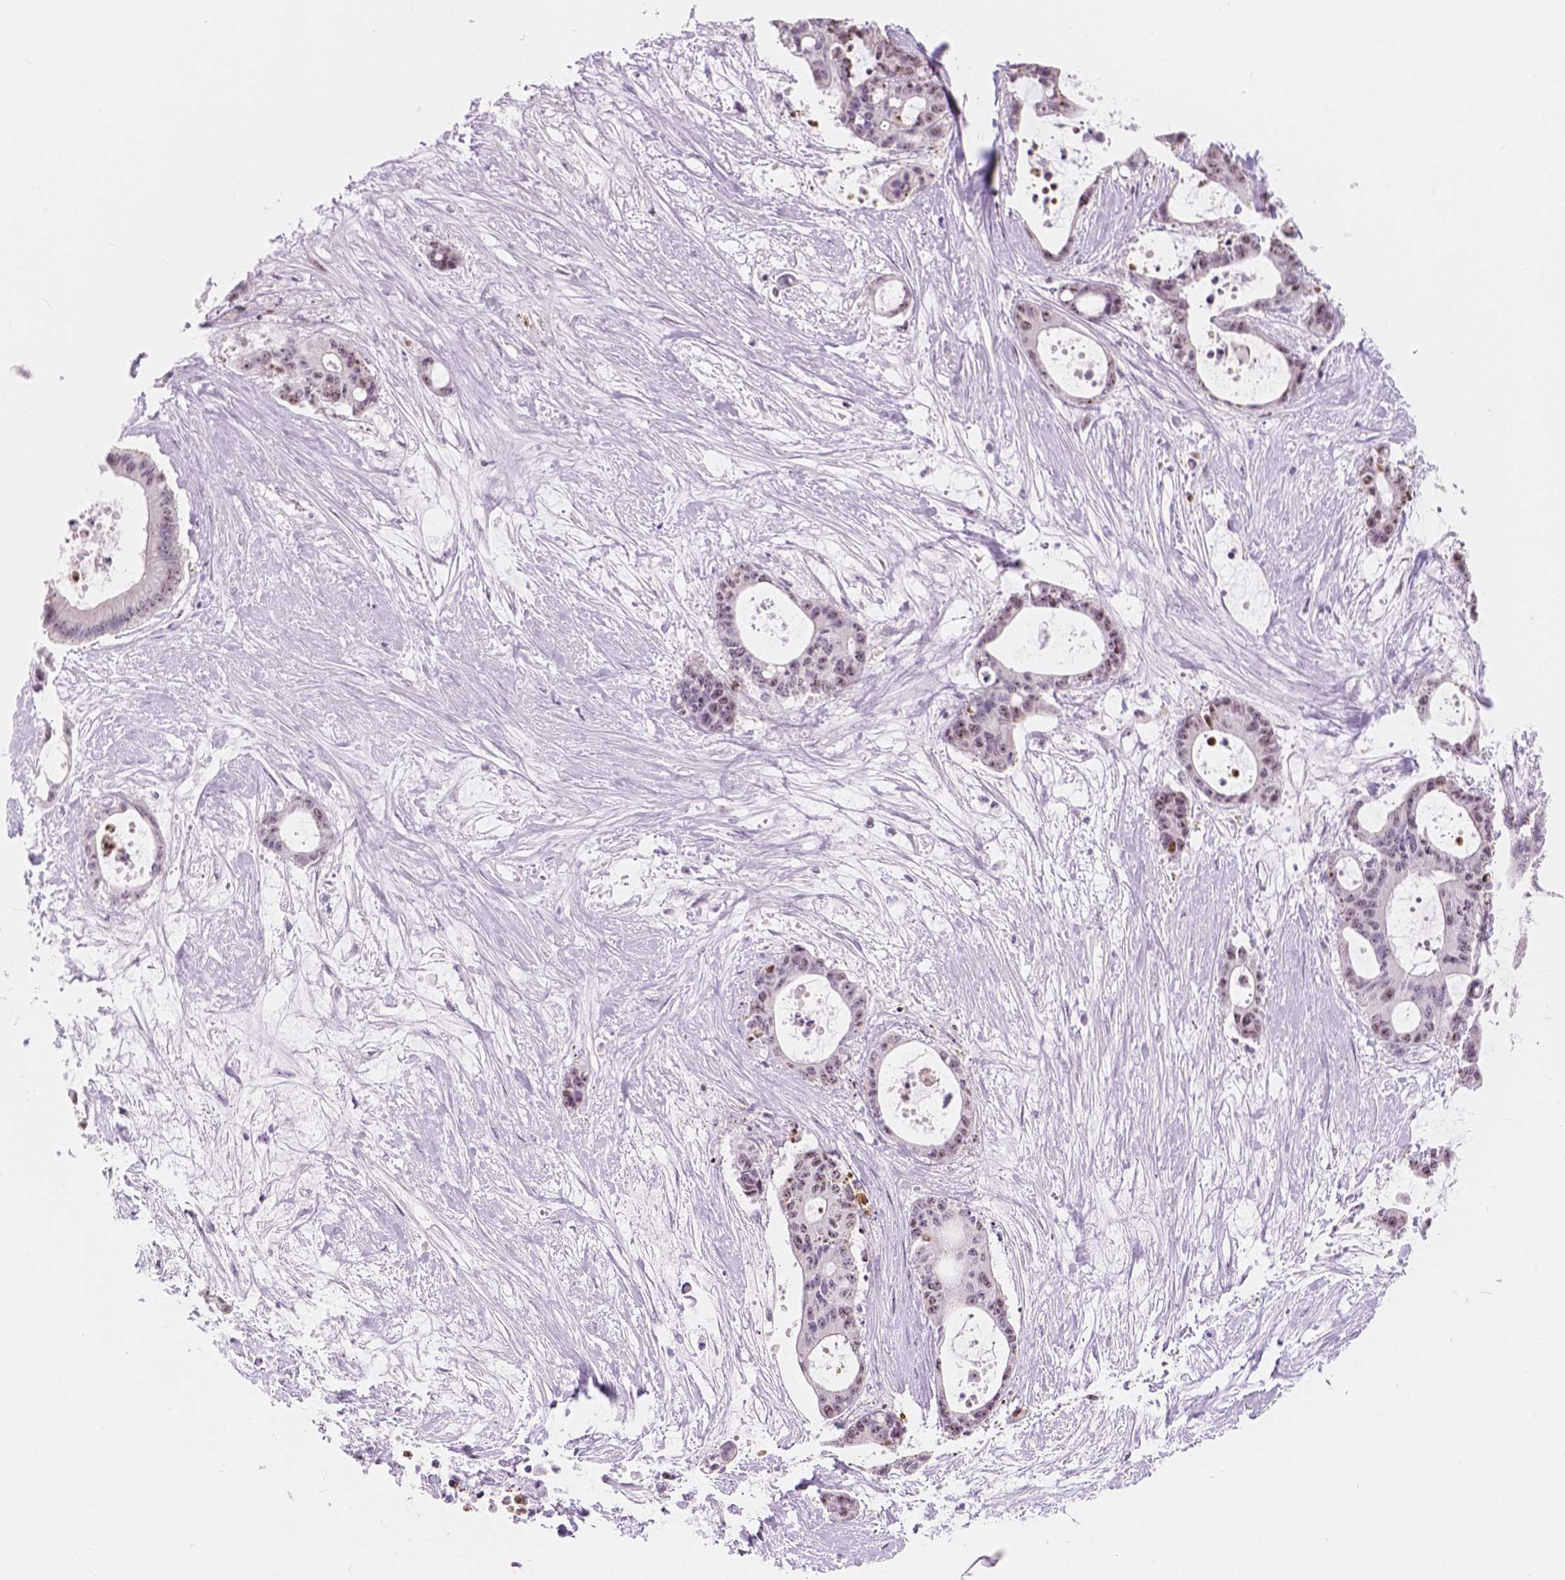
{"staining": {"intensity": "weak", "quantity": "25%-75%", "location": "nuclear"}, "tissue": "liver cancer", "cell_type": "Tumor cells", "image_type": "cancer", "snomed": [{"axis": "morphology", "description": "Normal tissue, NOS"}, {"axis": "morphology", "description": "Cholangiocarcinoma"}, {"axis": "topography", "description": "Liver"}, {"axis": "topography", "description": "Peripheral nerve tissue"}], "caption": "This micrograph displays immunohistochemistry (IHC) staining of liver cancer, with low weak nuclear expression in approximately 25%-75% of tumor cells.", "gene": "NOLC1", "patient": {"sex": "female", "age": 73}}